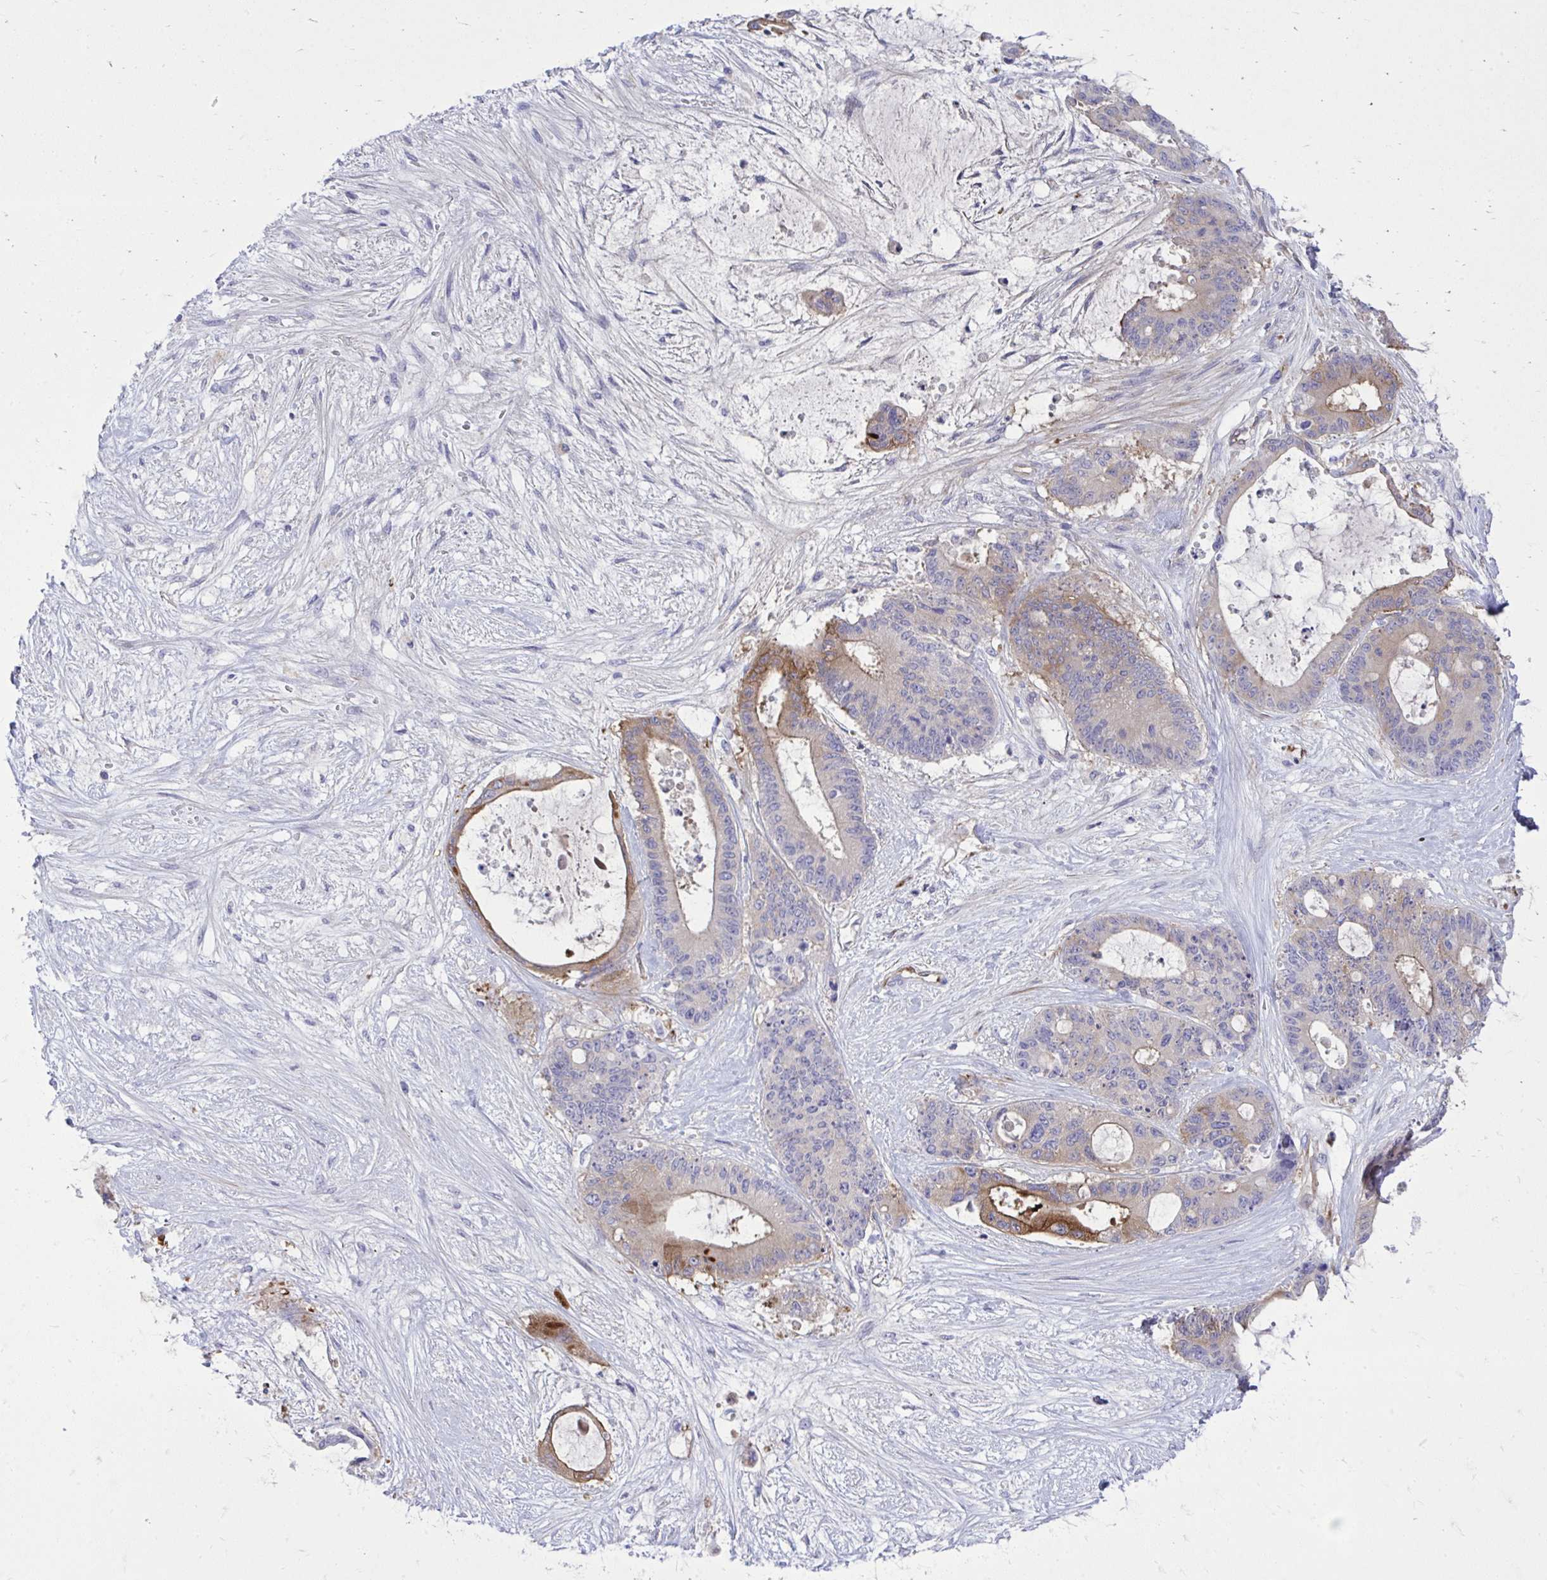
{"staining": {"intensity": "moderate", "quantity": "<25%", "location": "cytoplasmic/membranous"}, "tissue": "liver cancer", "cell_type": "Tumor cells", "image_type": "cancer", "snomed": [{"axis": "morphology", "description": "Normal tissue, NOS"}, {"axis": "morphology", "description": "Cholangiocarcinoma"}, {"axis": "topography", "description": "Liver"}, {"axis": "topography", "description": "Peripheral nerve tissue"}], "caption": "A brown stain labels moderate cytoplasmic/membranous positivity of a protein in human liver cancer tumor cells. Using DAB (brown) and hematoxylin (blue) stains, captured at high magnification using brightfield microscopy.", "gene": "TP53I11", "patient": {"sex": "female", "age": 73}}